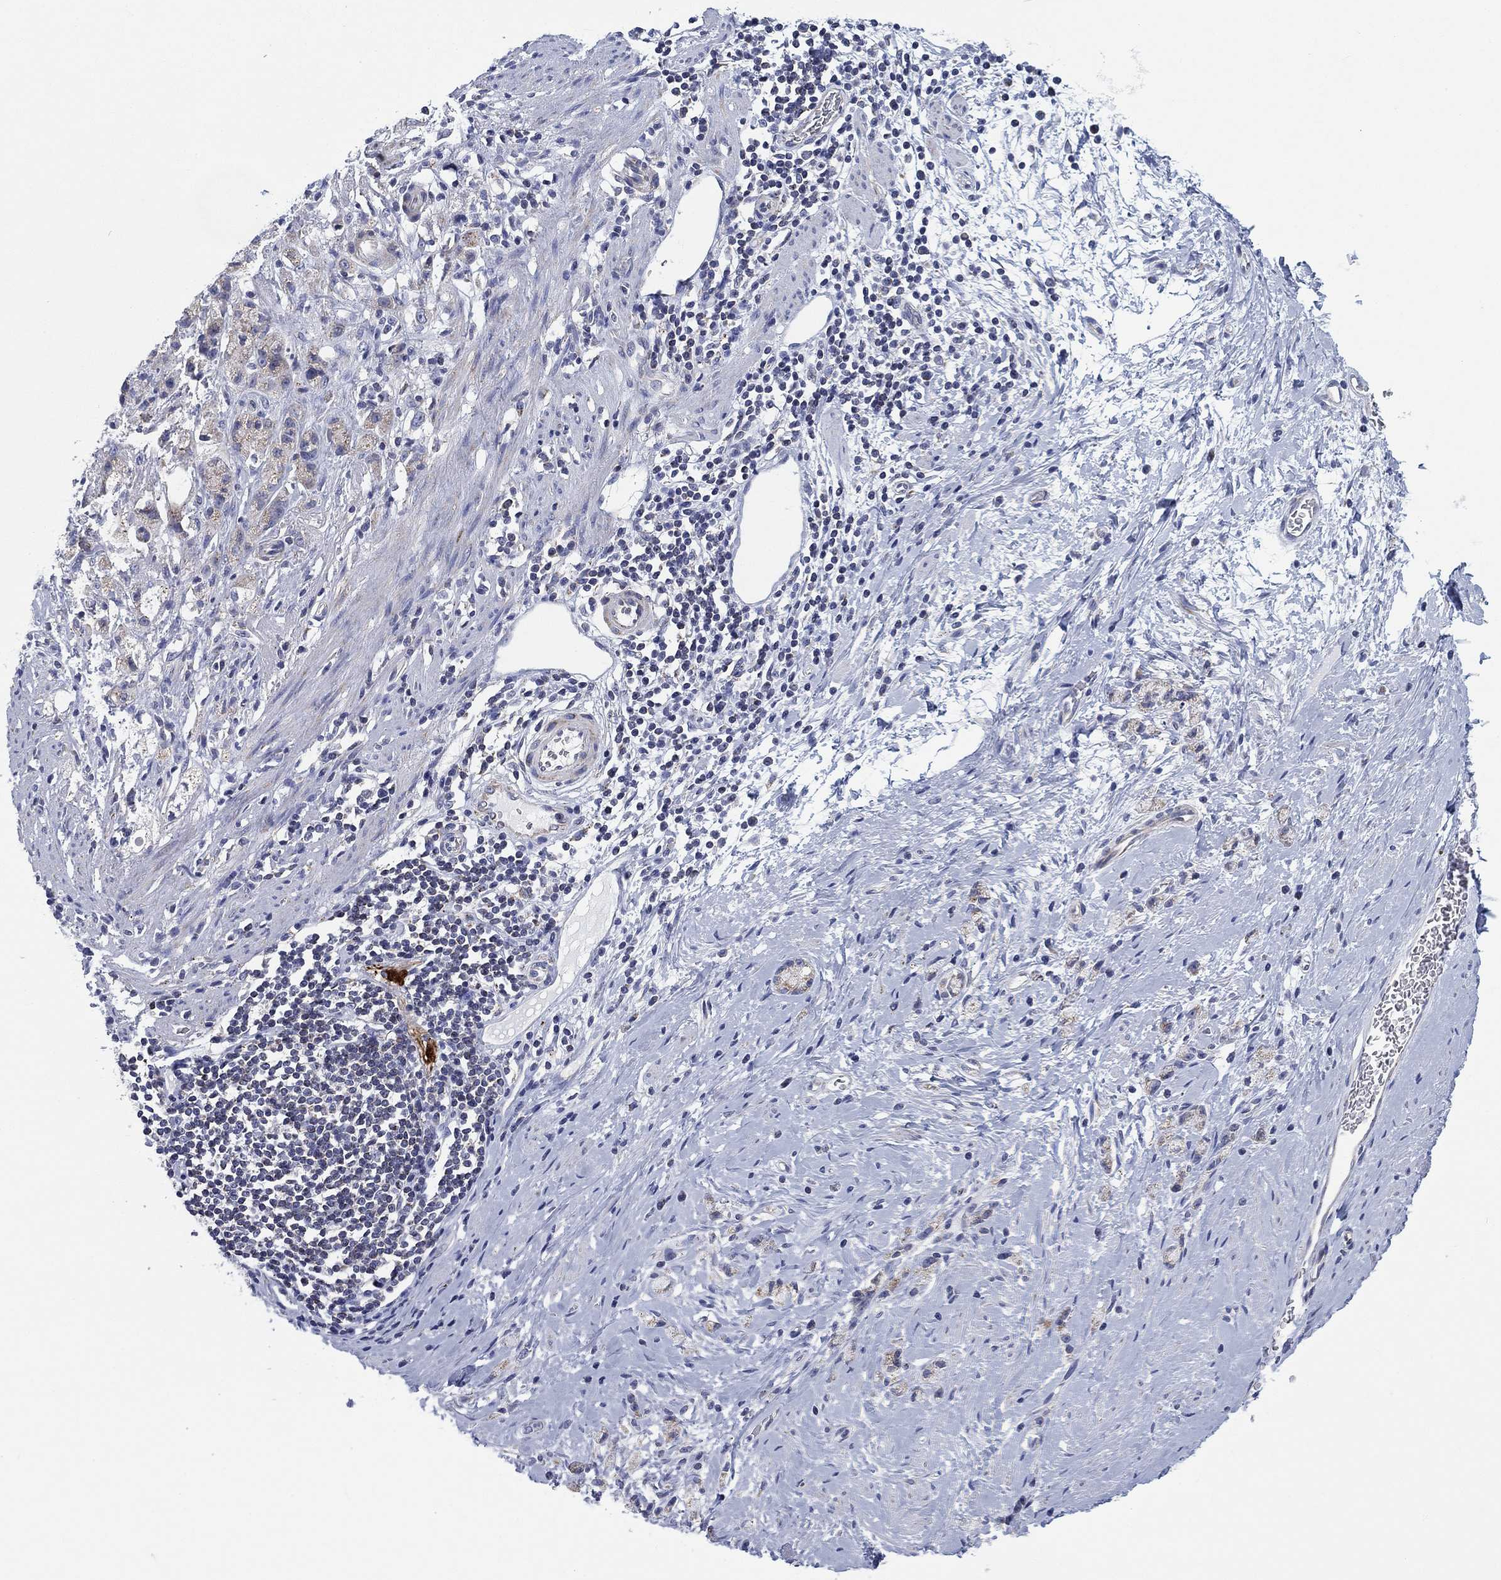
{"staining": {"intensity": "negative", "quantity": "none", "location": "none"}, "tissue": "stomach cancer", "cell_type": "Tumor cells", "image_type": "cancer", "snomed": [{"axis": "morphology", "description": "Adenocarcinoma, NOS"}, {"axis": "topography", "description": "Stomach"}], "caption": "Adenocarcinoma (stomach) stained for a protein using immunohistochemistry exhibits no positivity tumor cells.", "gene": "NACAD", "patient": {"sex": "male", "age": 58}}